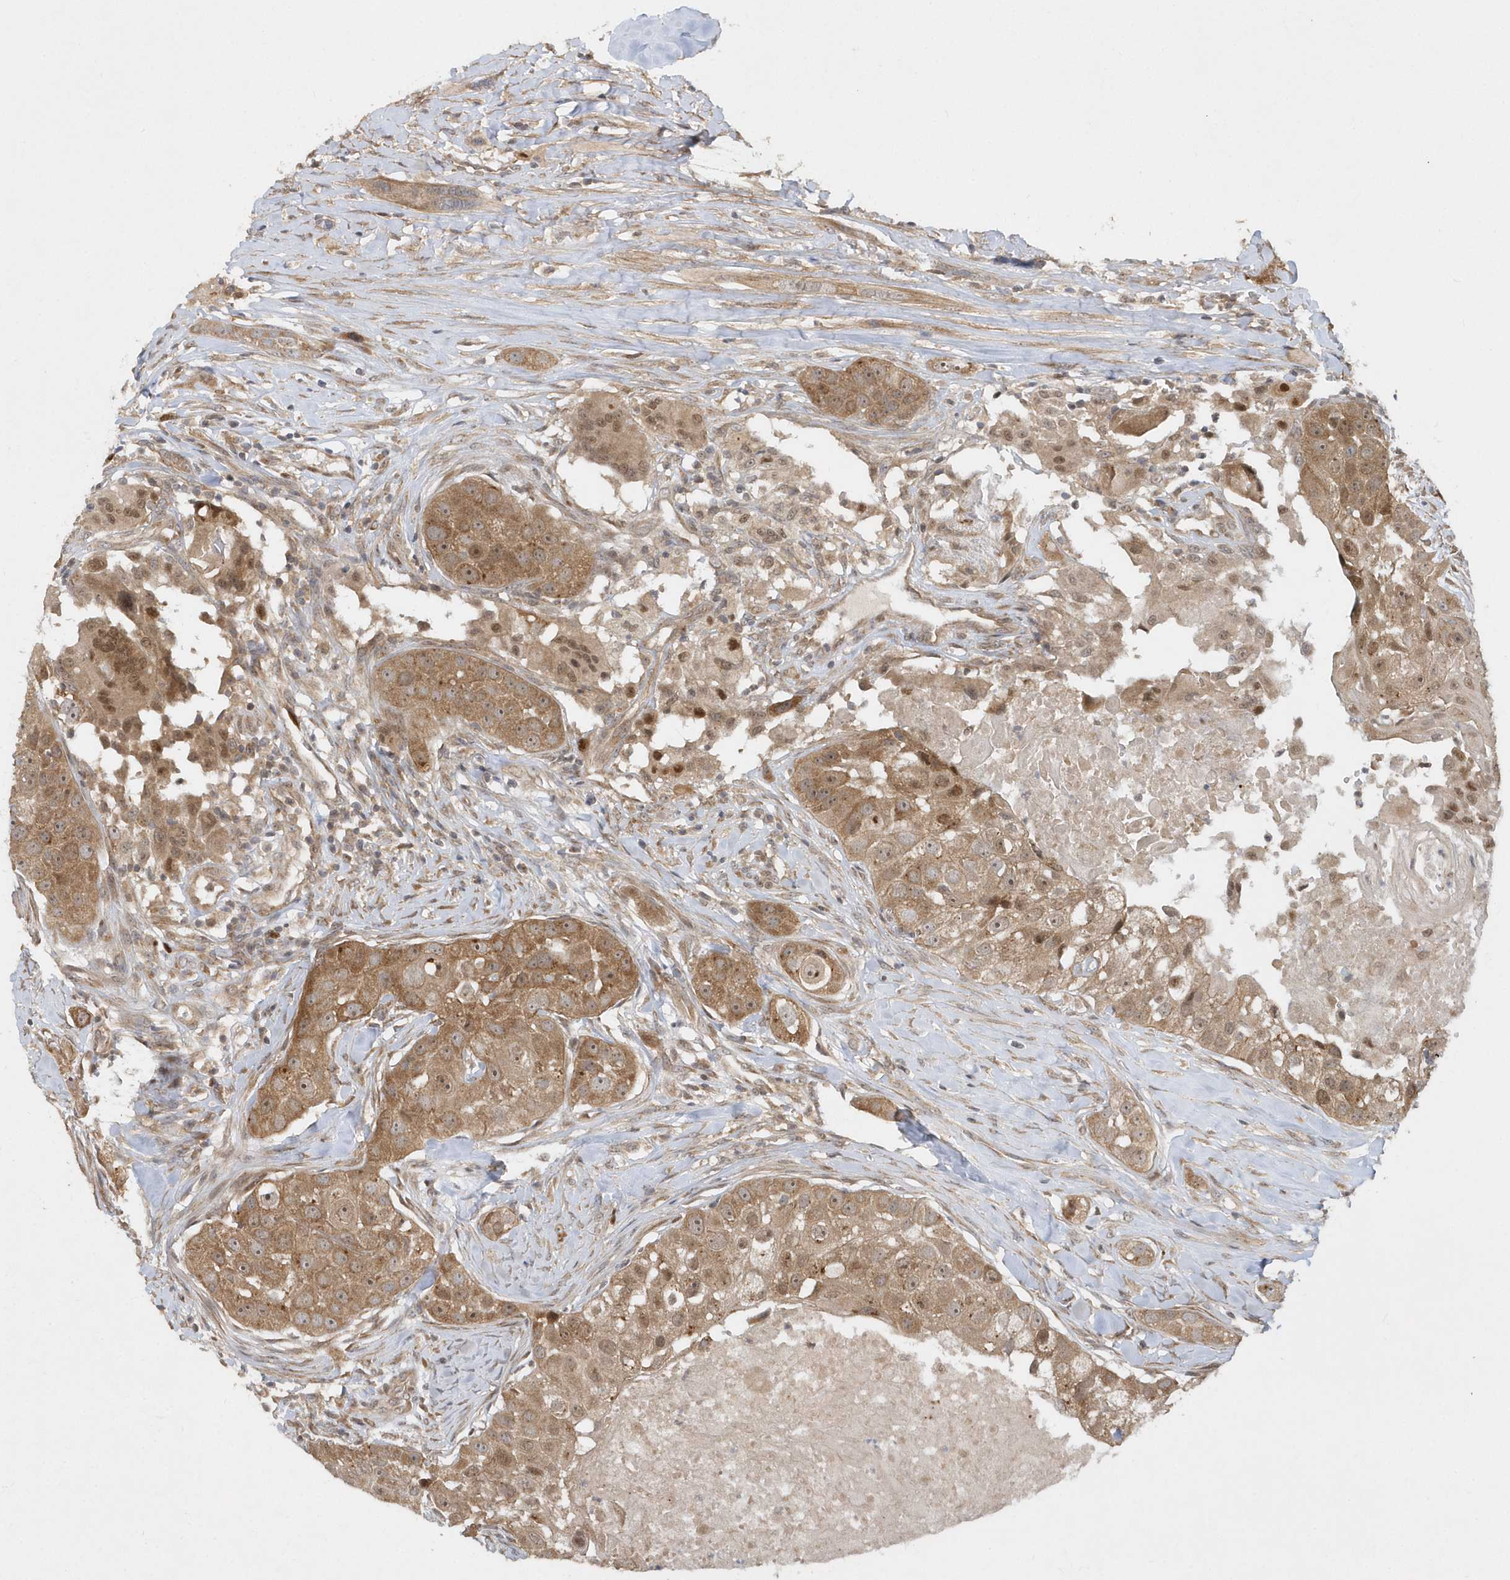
{"staining": {"intensity": "moderate", "quantity": ">75%", "location": "cytoplasmic/membranous,nuclear"}, "tissue": "head and neck cancer", "cell_type": "Tumor cells", "image_type": "cancer", "snomed": [{"axis": "morphology", "description": "Normal tissue, NOS"}, {"axis": "morphology", "description": "Squamous cell carcinoma, NOS"}, {"axis": "topography", "description": "Skeletal muscle"}, {"axis": "topography", "description": "Head-Neck"}], "caption": "Immunohistochemistry (DAB) staining of head and neck cancer (squamous cell carcinoma) displays moderate cytoplasmic/membranous and nuclear protein staining in about >75% of tumor cells.", "gene": "MXI1", "patient": {"sex": "male", "age": 51}}